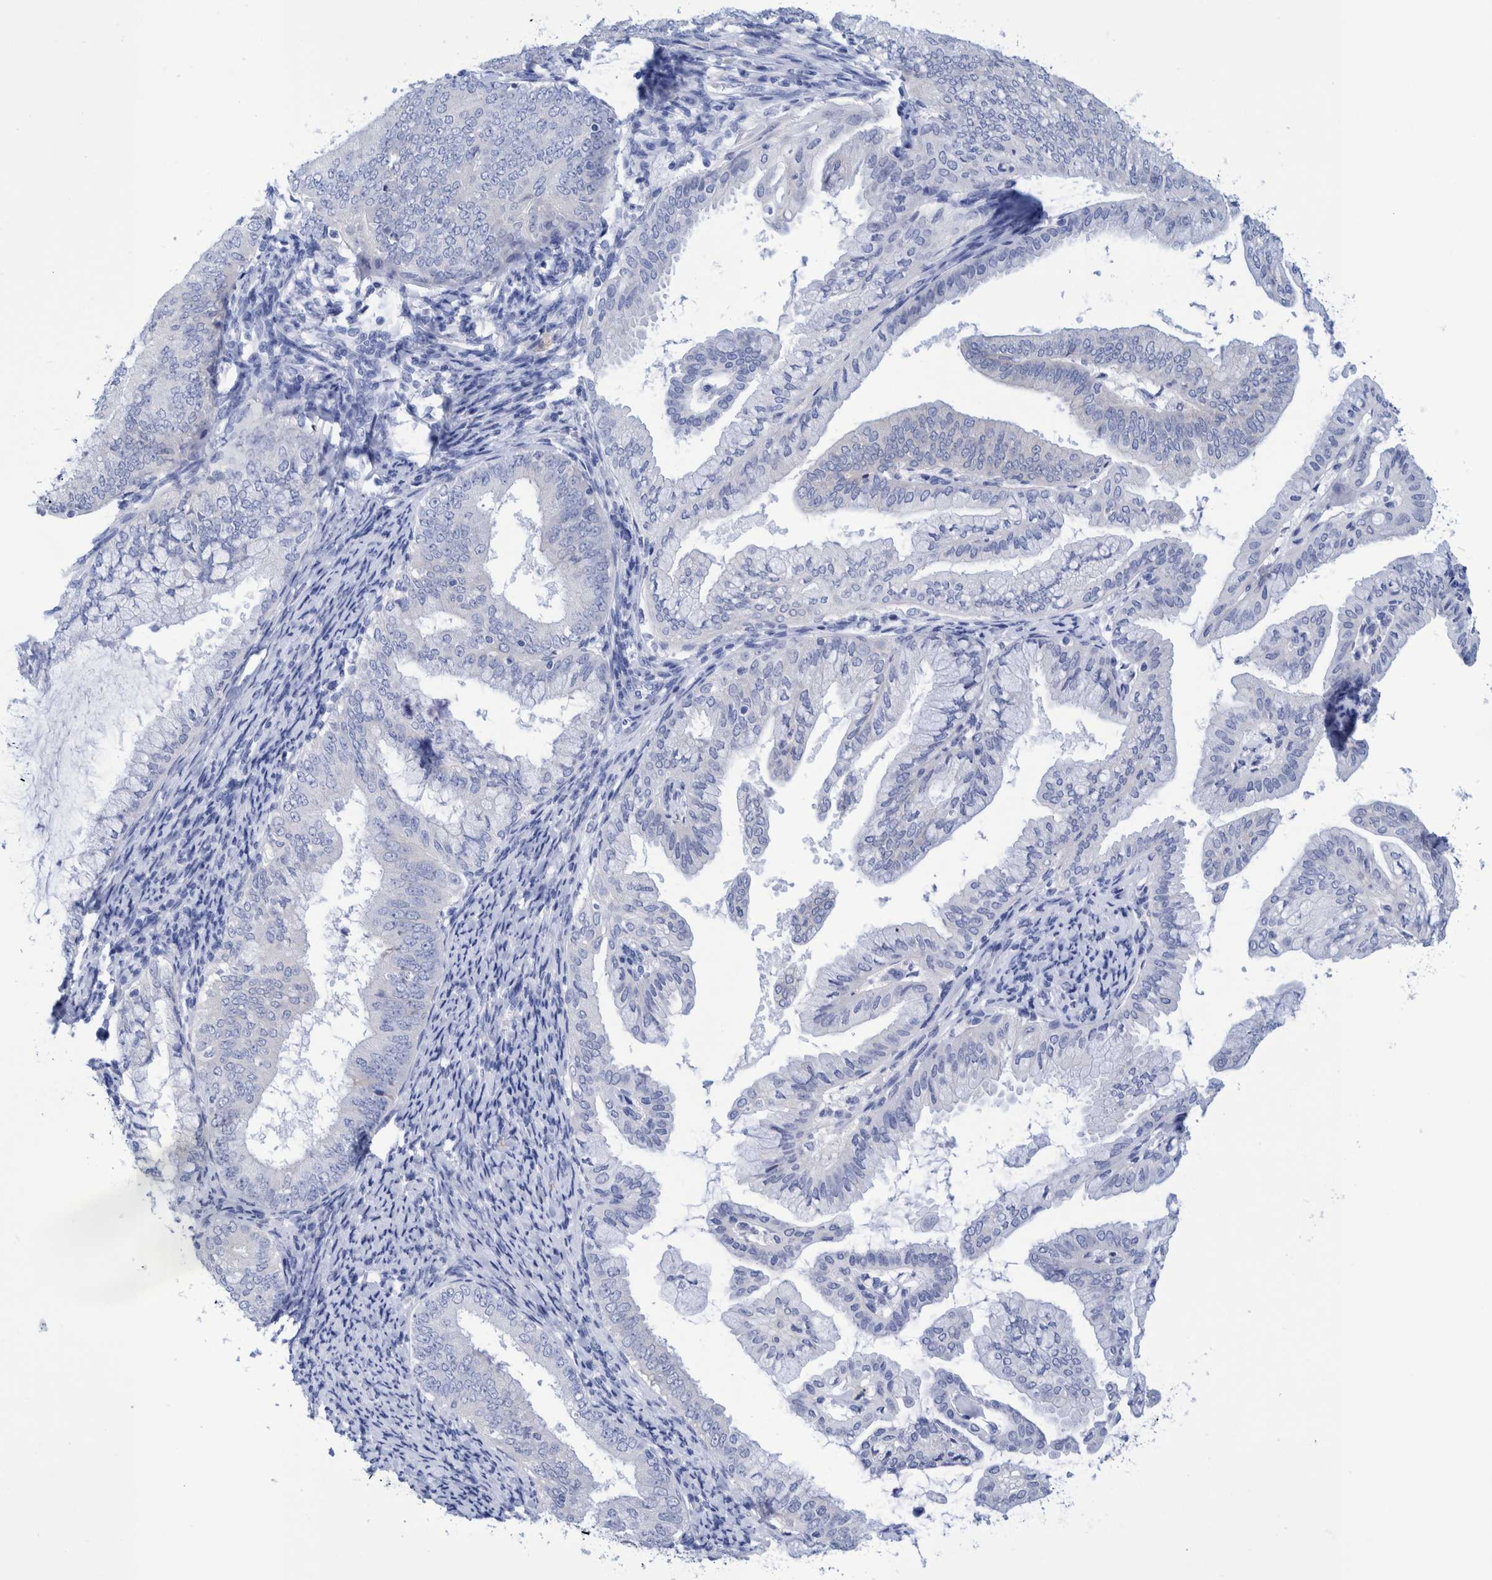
{"staining": {"intensity": "negative", "quantity": "none", "location": "none"}, "tissue": "endometrial cancer", "cell_type": "Tumor cells", "image_type": "cancer", "snomed": [{"axis": "morphology", "description": "Adenocarcinoma, NOS"}, {"axis": "topography", "description": "Endometrium"}], "caption": "This photomicrograph is of endometrial cancer stained with immunohistochemistry to label a protein in brown with the nuclei are counter-stained blue. There is no expression in tumor cells.", "gene": "PERP", "patient": {"sex": "female", "age": 63}}